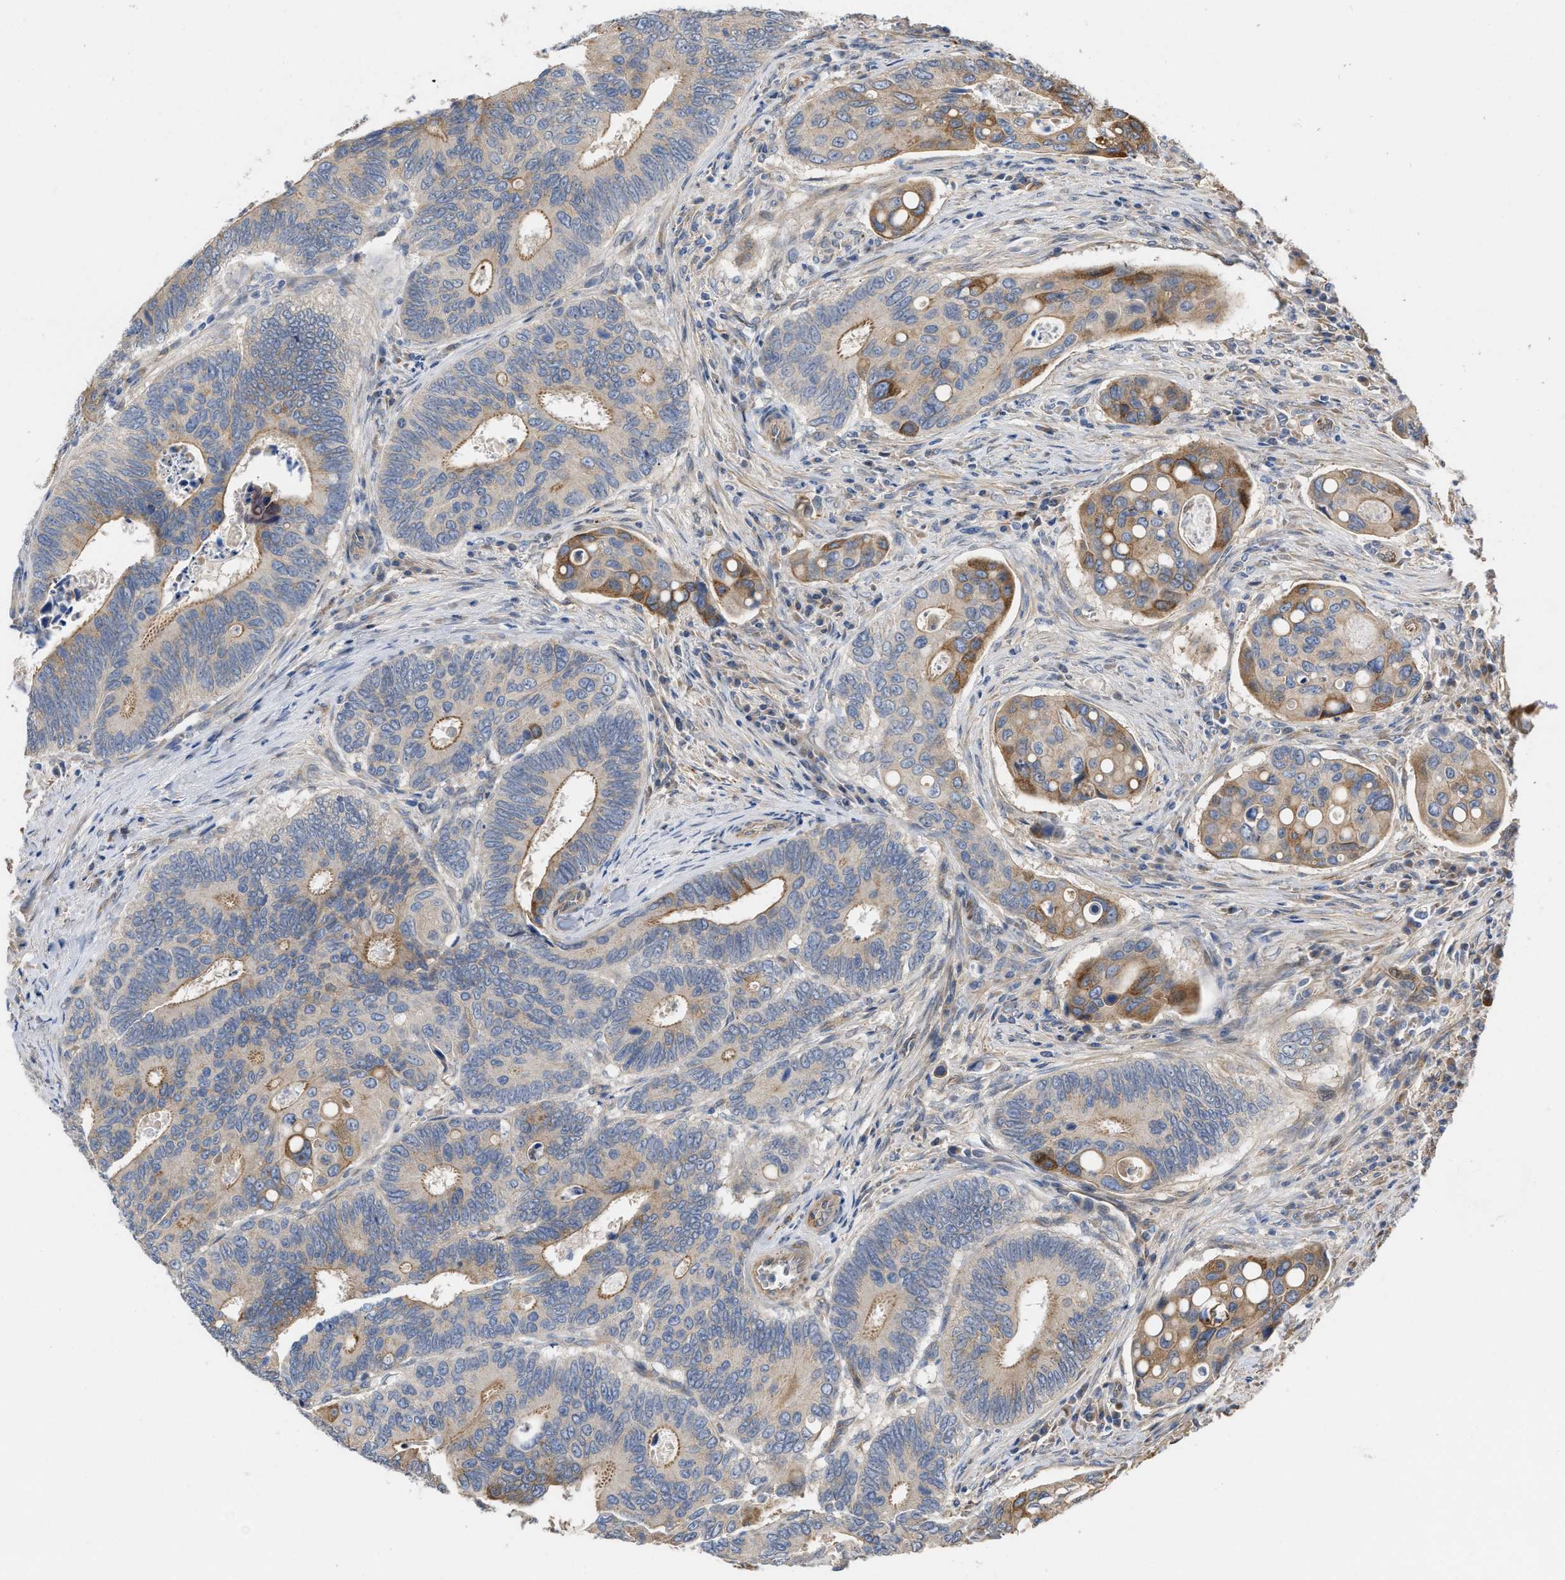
{"staining": {"intensity": "moderate", "quantity": "<25%", "location": "cytoplasmic/membranous"}, "tissue": "colorectal cancer", "cell_type": "Tumor cells", "image_type": "cancer", "snomed": [{"axis": "morphology", "description": "Inflammation, NOS"}, {"axis": "morphology", "description": "Adenocarcinoma, NOS"}, {"axis": "topography", "description": "Colon"}], "caption": "Human adenocarcinoma (colorectal) stained with a protein marker shows moderate staining in tumor cells.", "gene": "SLC4A11", "patient": {"sex": "male", "age": 72}}